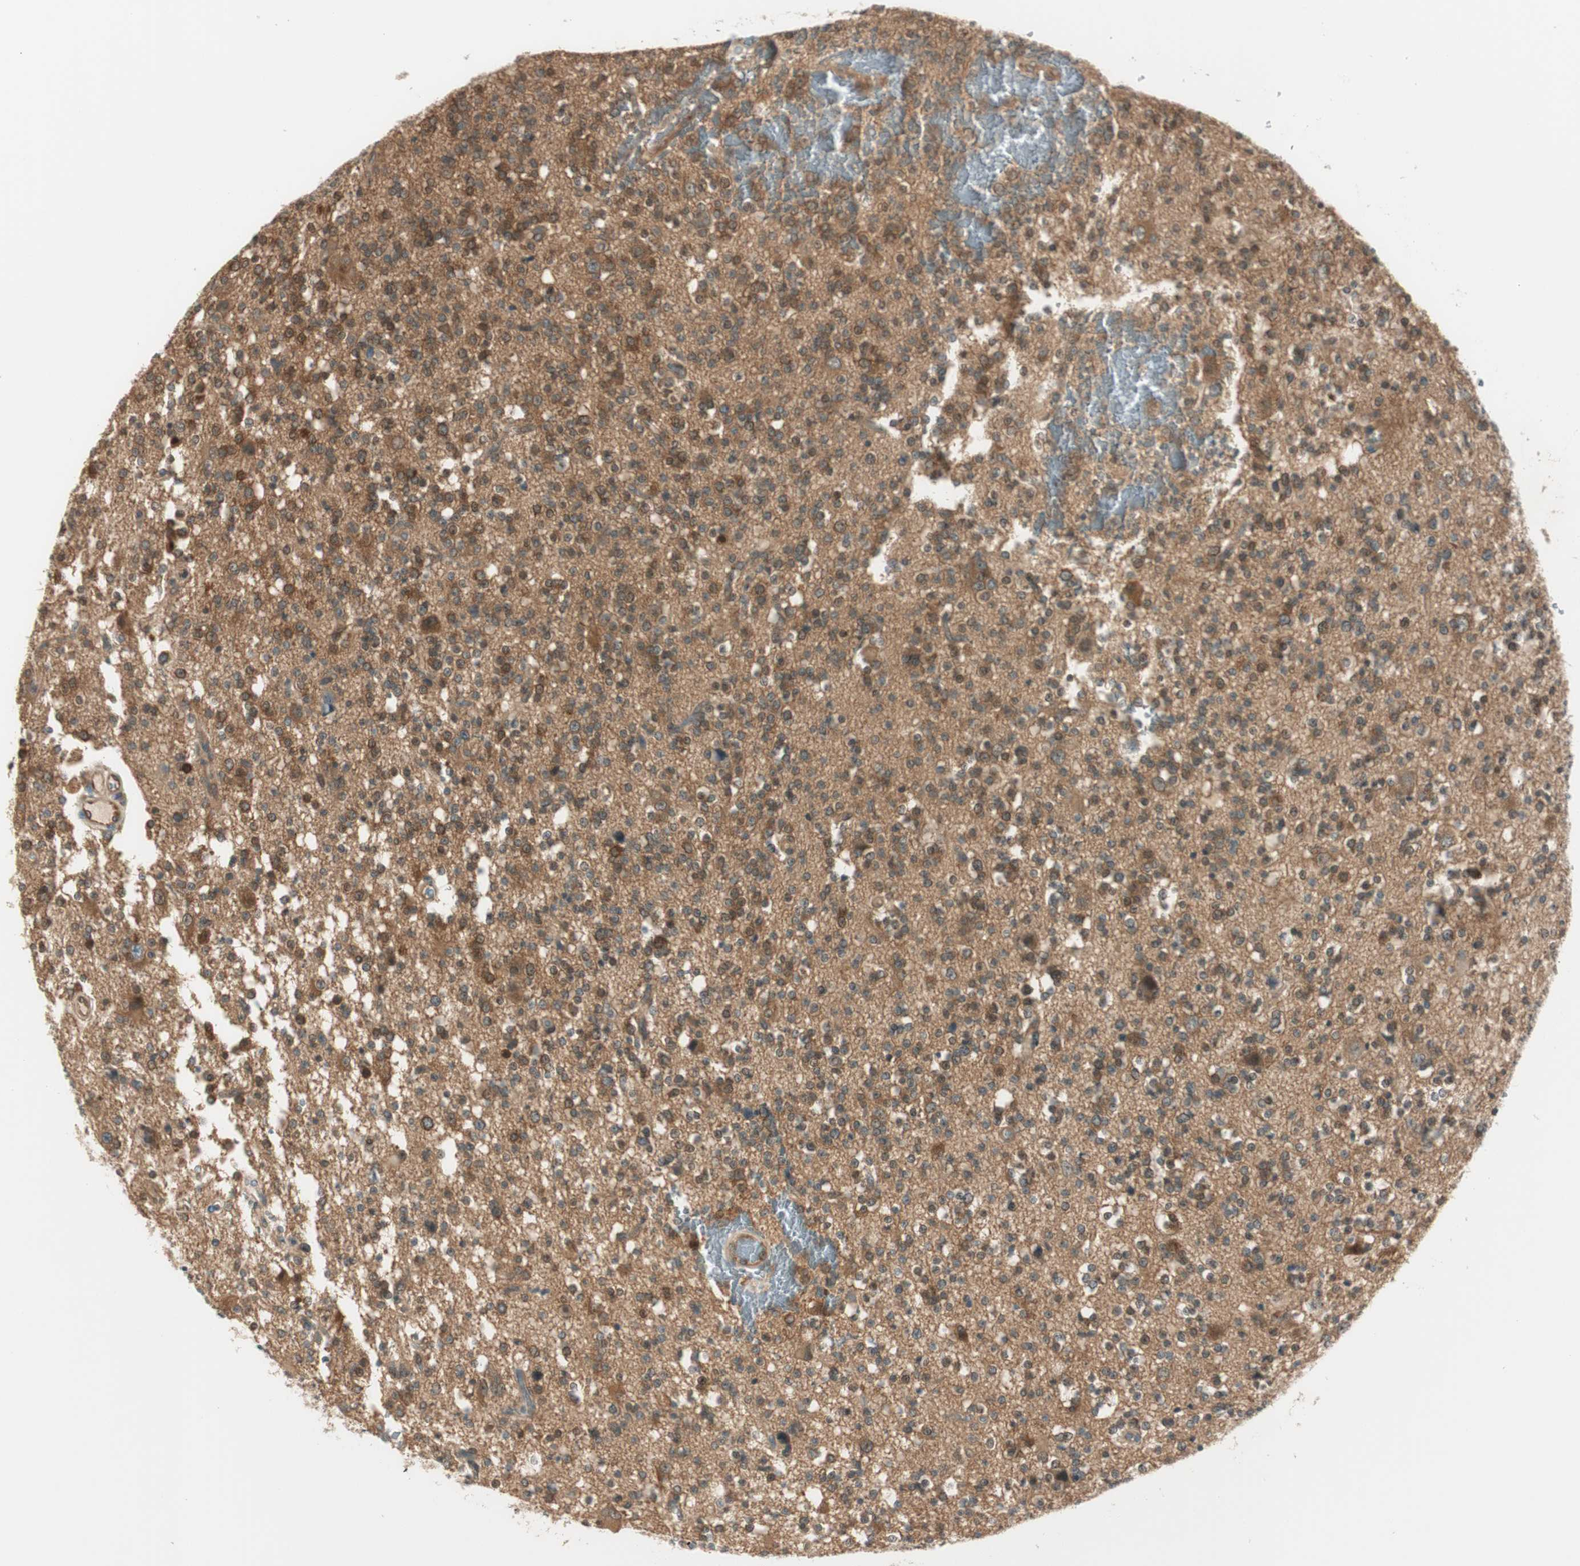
{"staining": {"intensity": "weak", "quantity": "<25%", "location": "cytoplasmic/membranous"}, "tissue": "glioma", "cell_type": "Tumor cells", "image_type": "cancer", "snomed": [{"axis": "morphology", "description": "Glioma, malignant, High grade"}, {"axis": "topography", "description": "Brain"}], "caption": "High power microscopy photomicrograph of an immunohistochemistry (IHC) micrograph of glioma, revealing no significant staining in tumor cells. (DAB (3,3'-diaminobenzidine) IHC, high magnification).", "gene": "IPO5", "patient": {"sex": "male", "age": 47}}